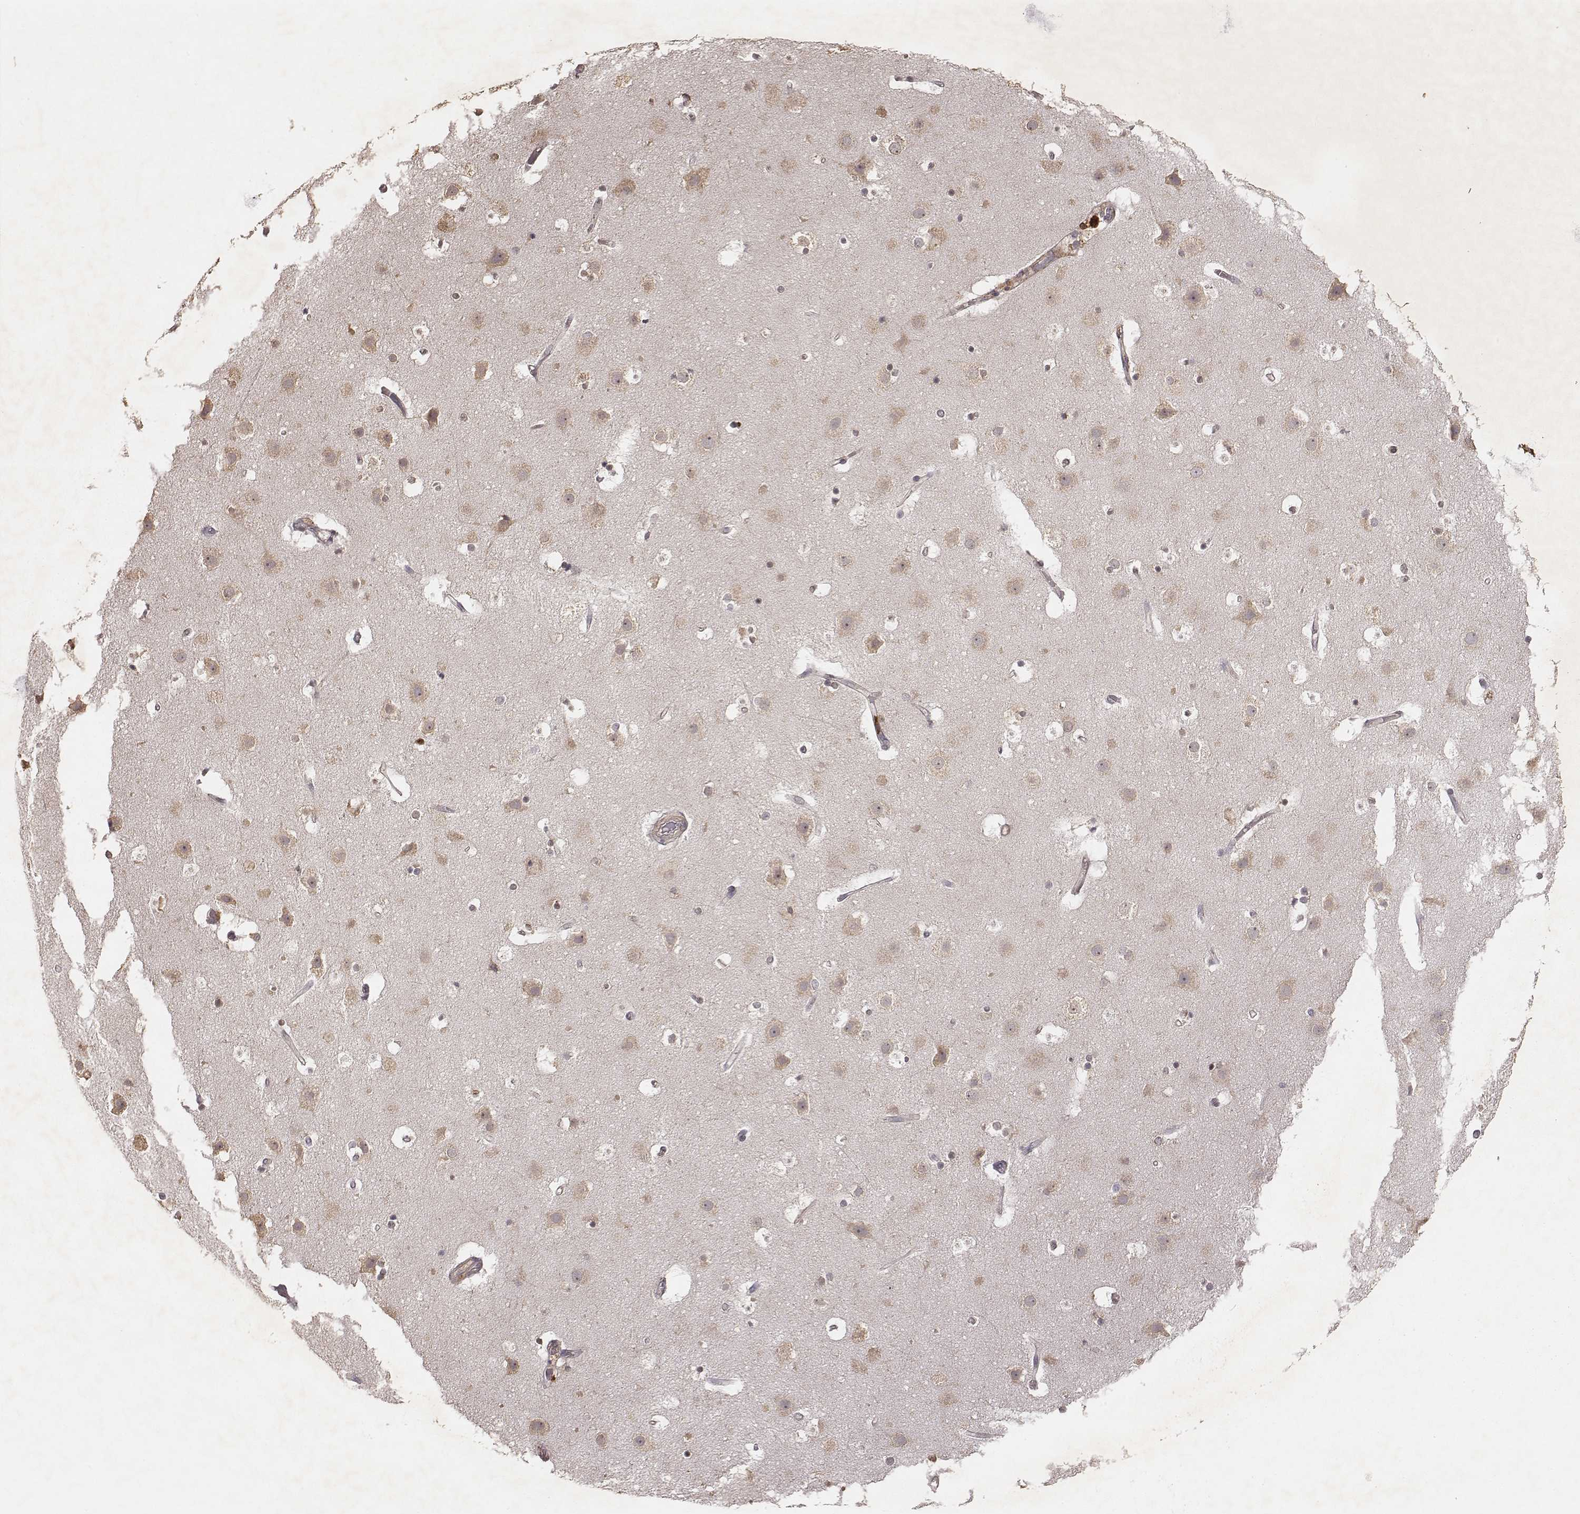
{"staining": {"intensity": "negative", "quantity": "none", "location": "none"}, "tissue": "cerebral cortex", "cell_type": "Endothelial cells", "image_type": "normal", "snomed": [{"axis": "morphology", "description": "Normal tissue, NOS"}, {"axis": "topography", "description": "Cerebral cortex"}], "caption": "IHC micrograph of unremarkable cerebral cortex: cerebral cortex stained with DAB (3,3'-diaminobenzidine) displays no significant protein positivity in endothelial cells.", "gene": "PILRA", "patient": {"sex": "female", "age": 52}}